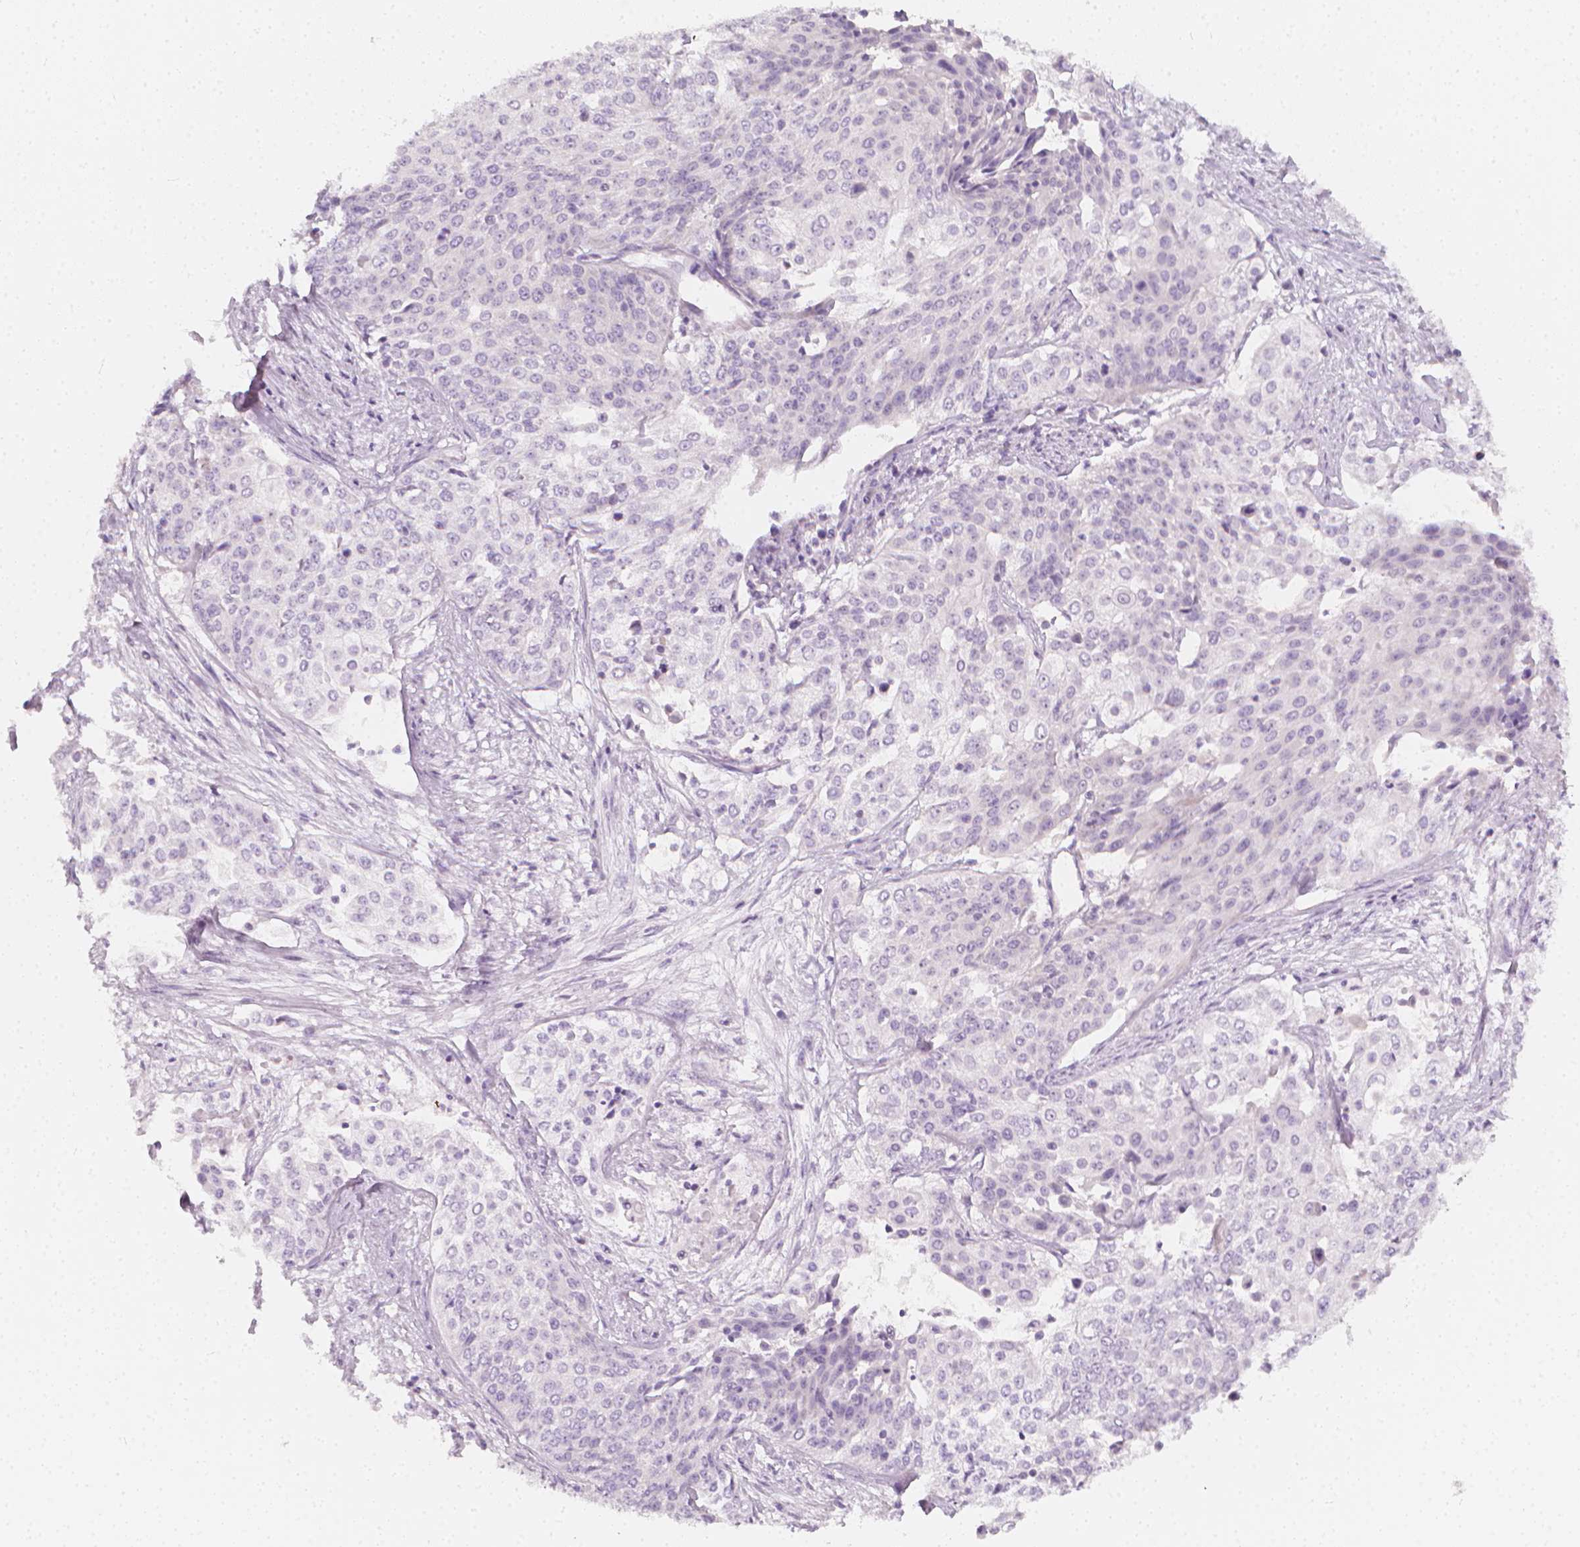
{"staining": {"intensity": "negative", "quantity": "none", "location": "none"}, "tissue": "cervical cancer", "cell_type": "Tumor cells", "image_type": "cancer", "snomed": [{"axis": "morphology", "description": "Squamous cell carcinoma, NOS"}, {"axis": "topography", "description": "Cervix"}], "caption": "A histopathology image of human cervical cancer is negative for staining in tumor cells.", "gene": "RBFOX1", "patient": {"sex": "female", "age": 39}}